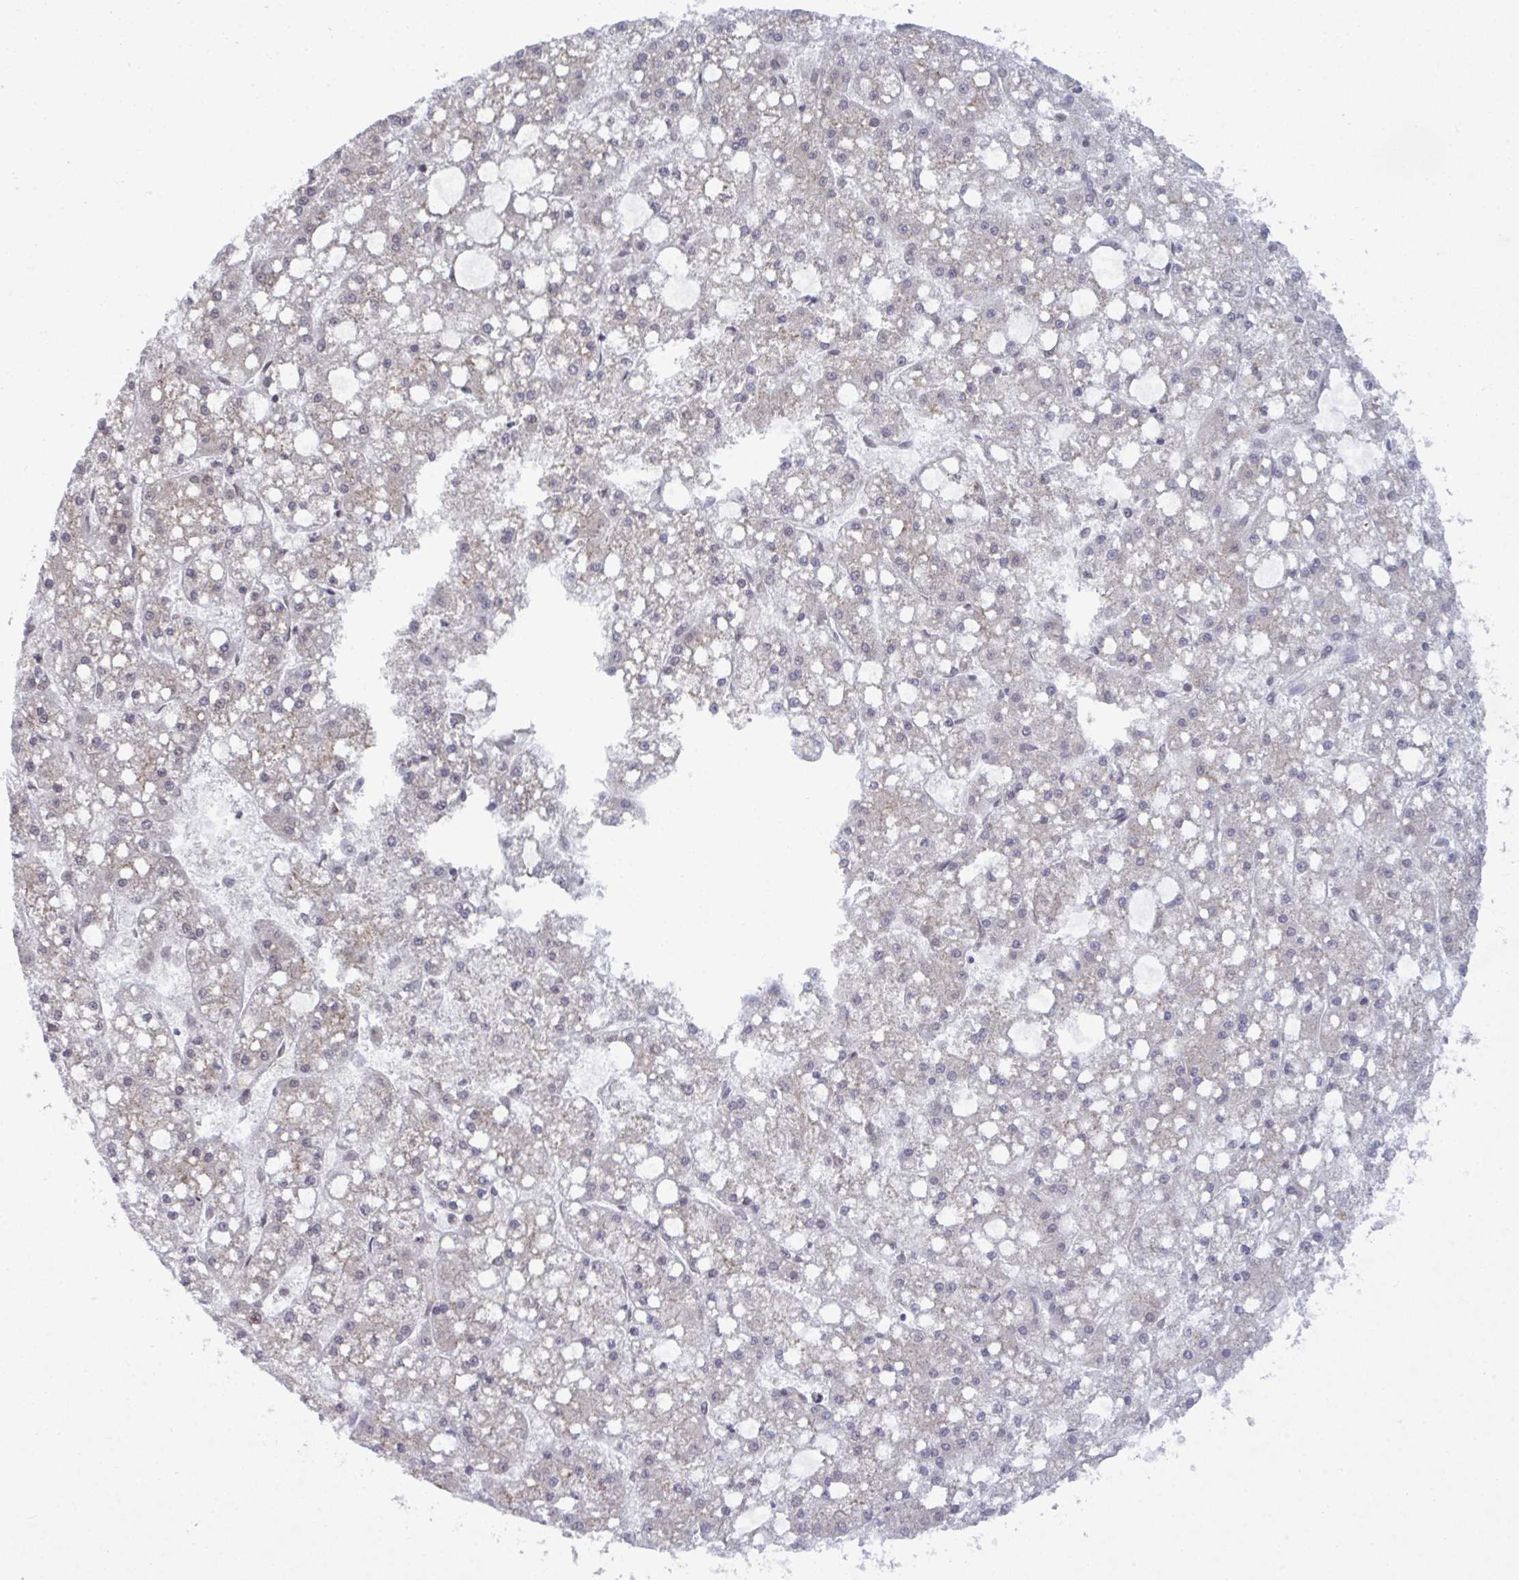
{"staining": {"intensity": "negative", "quantity": "none", "location": "none"}, "tissue": "liver cancer", "cell_type": "Tumor cells", "image_type": "cancer", "snomed": [{"axis": "morphology", "description": "Carcinoma, Hepatocellular, NOS"}, {"axis": "topography", "description": "Liver"}], "caption": "Tumor cells are negative for brown protein staining in liver cancer (hepatocellular carcinoma). Nuclei are stained in blue.", "gene": "UXT", "patient": {"sex": "male", "age": 67}}